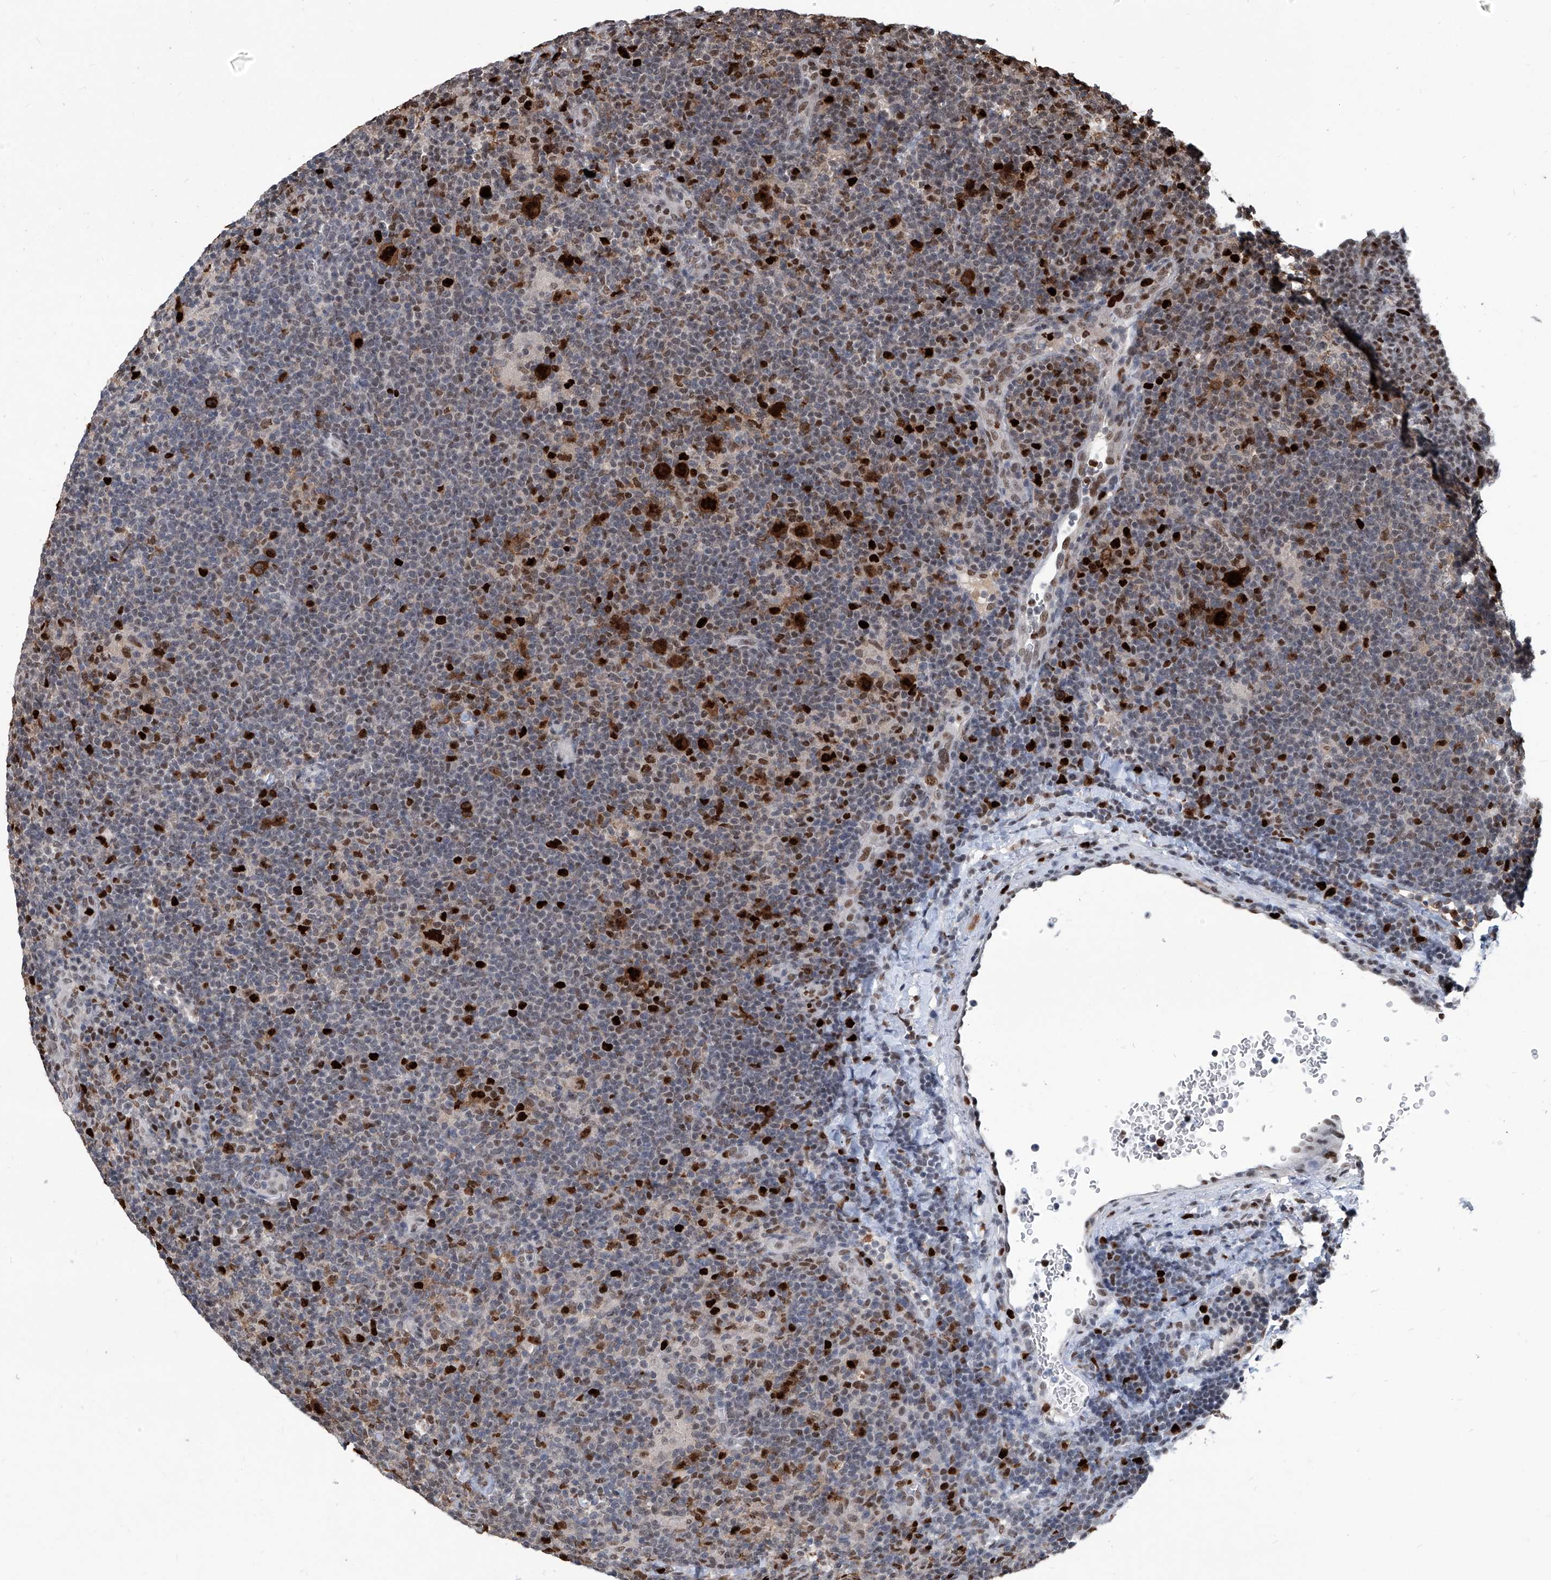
{"staining": {"intensity": "strong", "quantity": ">75%", "location": "cytoplasmic/membranous,nuclear"}, "tissue": "lymphoma", "cell_type": "Tumor cells", "image_type": "cancer", "snomed": [{"axis": "morphology", "description": "Hodgkin's disease, NOS"}, {"axis": "topography", "description": "Lymph node"}], "caption": "Lymphoma stained with DAB immunohistochemistry (IHC) displays high levels of strong cytoplasmic/membranous and nuclear positivity in about >75% of tumor cells. (DAB (3,3'-diaminobenzidine) IHC, brown staining for protein, blue staining for nuclei).", "gene": "PCNA", "patient": {"sex": "female", "age": 57}}